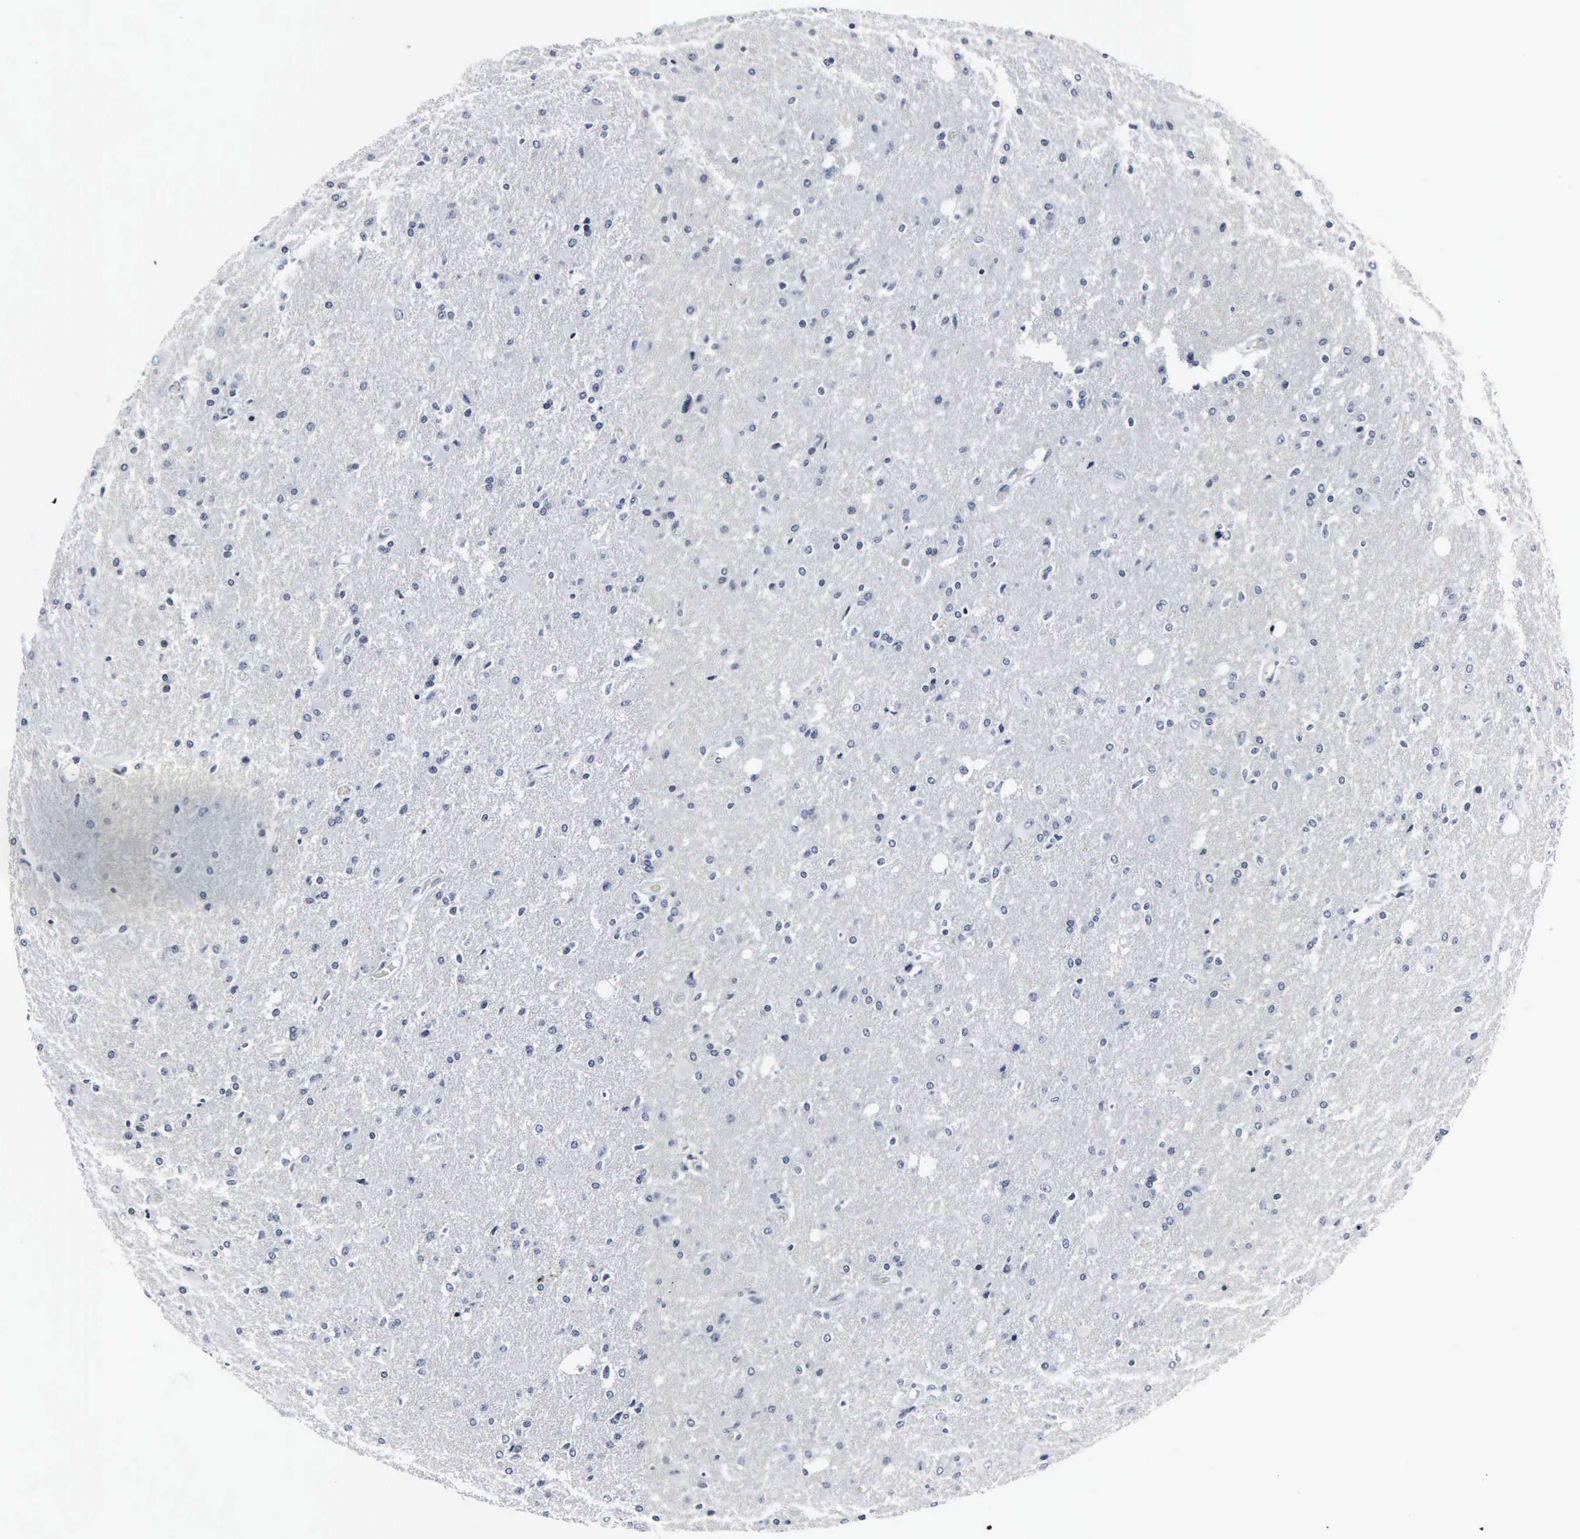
{"staining": {"intensity": "negative", "quantity": "none", "location": "none"}, "tissue": "glioma", "cell_type": "Tumor cells", "image_type": "cancer", "snomed": [{"axis": "morphology", "description": "Glioma, malignant, High grade"}, {"axis": "topography", "description": "Brain"}], "caption": "A micrograph of malignant glioma (high-grade) stained for a protein displays no brown staining in tumor cells.", "gene": "DGCR2", "patient": {"sex": "male", "age": 68}}